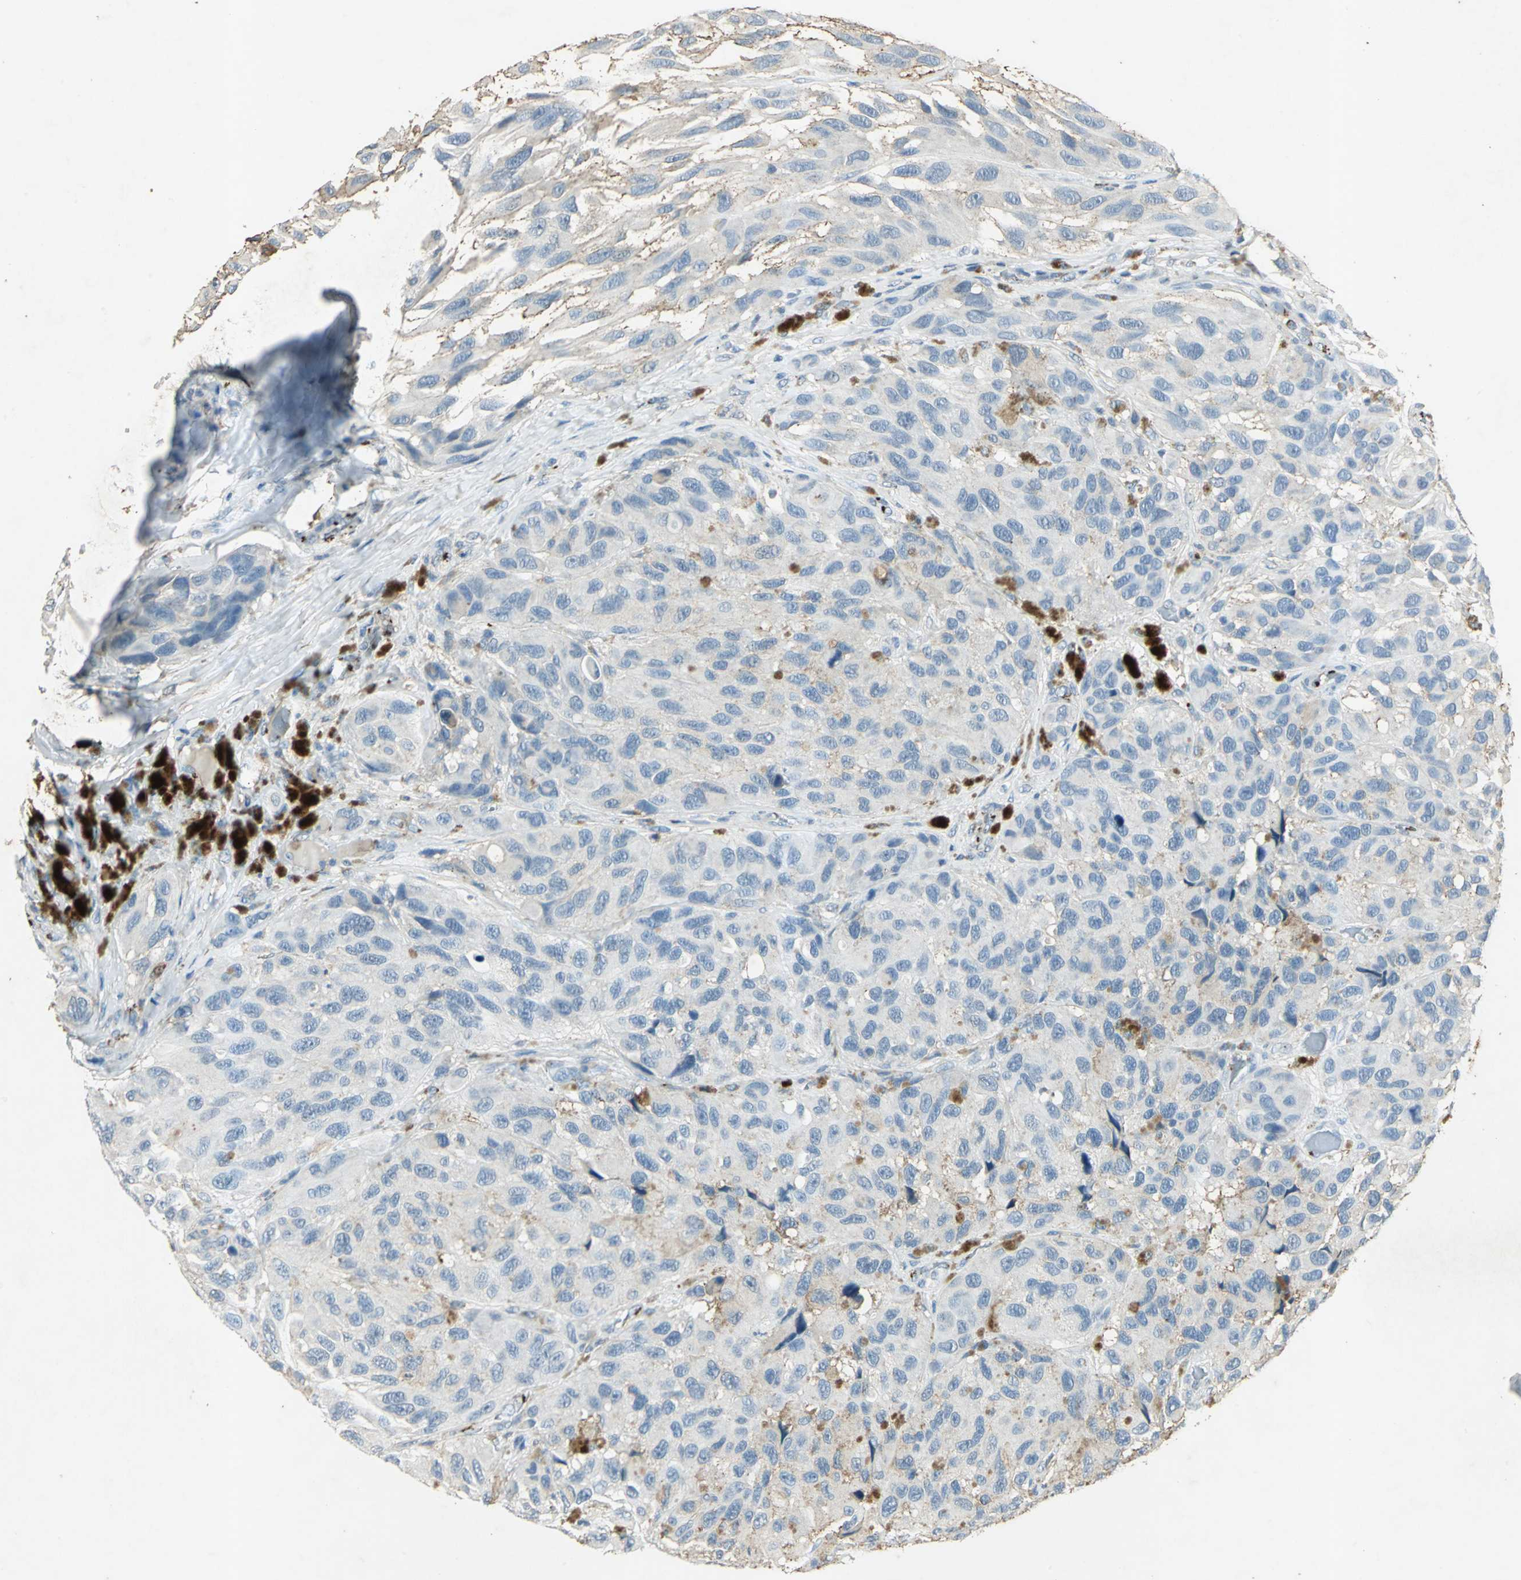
{"staining": {"intensity": "strong", "quantity": "<25%", "location": "cytoplasmic/membranous"}, "tissue": "melanoma", "cell_type": "Tumor cells", "image_type": "cancer", "snomed": [{"axis": "morphology", "description": "Malignant melanoma, NOS"}, {"axis": "topography", "description": "Skin"}], "caption": "Brown immunohistochemical staining in melanoma demonstrates strong cytoplasmic/membranous expression in about <25% of tumor cells. The staining was performed using DAB (3,3'-diaminobenzidine), with brown indicating positive protein expression. Nuclei are stained blue with hematoxylin.", "gene": "CAMK2B", "patient": {"sex": "female", "age": 73}}